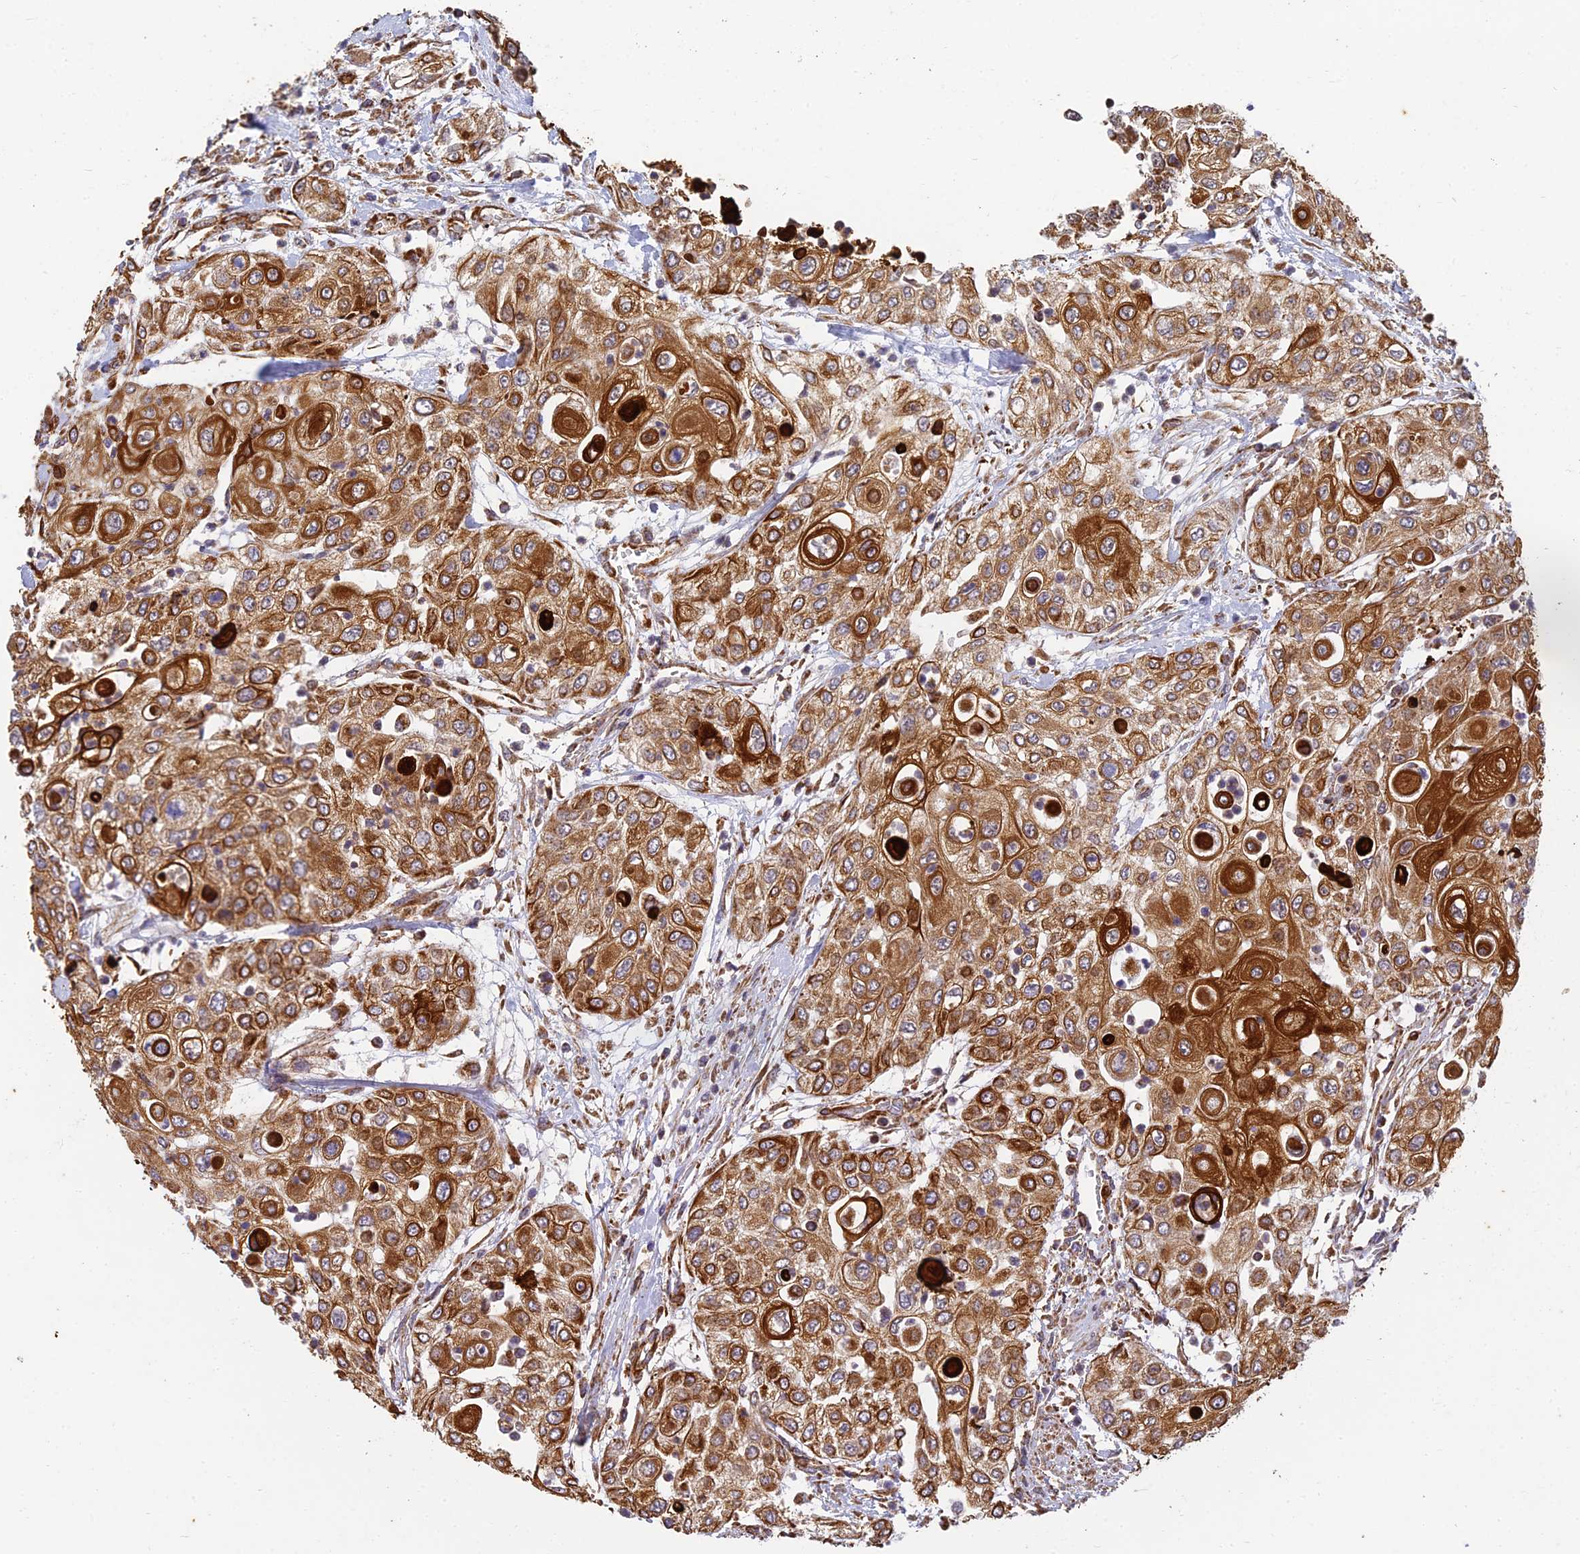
{"staining": {"intensity": "strong", "quantity": ">75%", "location": "cytoplasmic/membranous"}, "tissue": "urothelial cancer", "cell_type": "Tumor cells", "image_type": "cancer", "snomed": [{"axis": "morphology", "description": "Urothelial carcinoma, High grade"}, {"axis": "topography", "description": "Urinary bladder"}], "caption": "Urothelial carcinoma (high-grade) was stained to show a protein in brown. There is high levels of strong cytoplasmic/membranous staining in about >75% of tumor cells.", "gene": "DSTYK", "patient": {"sex": "female", "age": 79}}